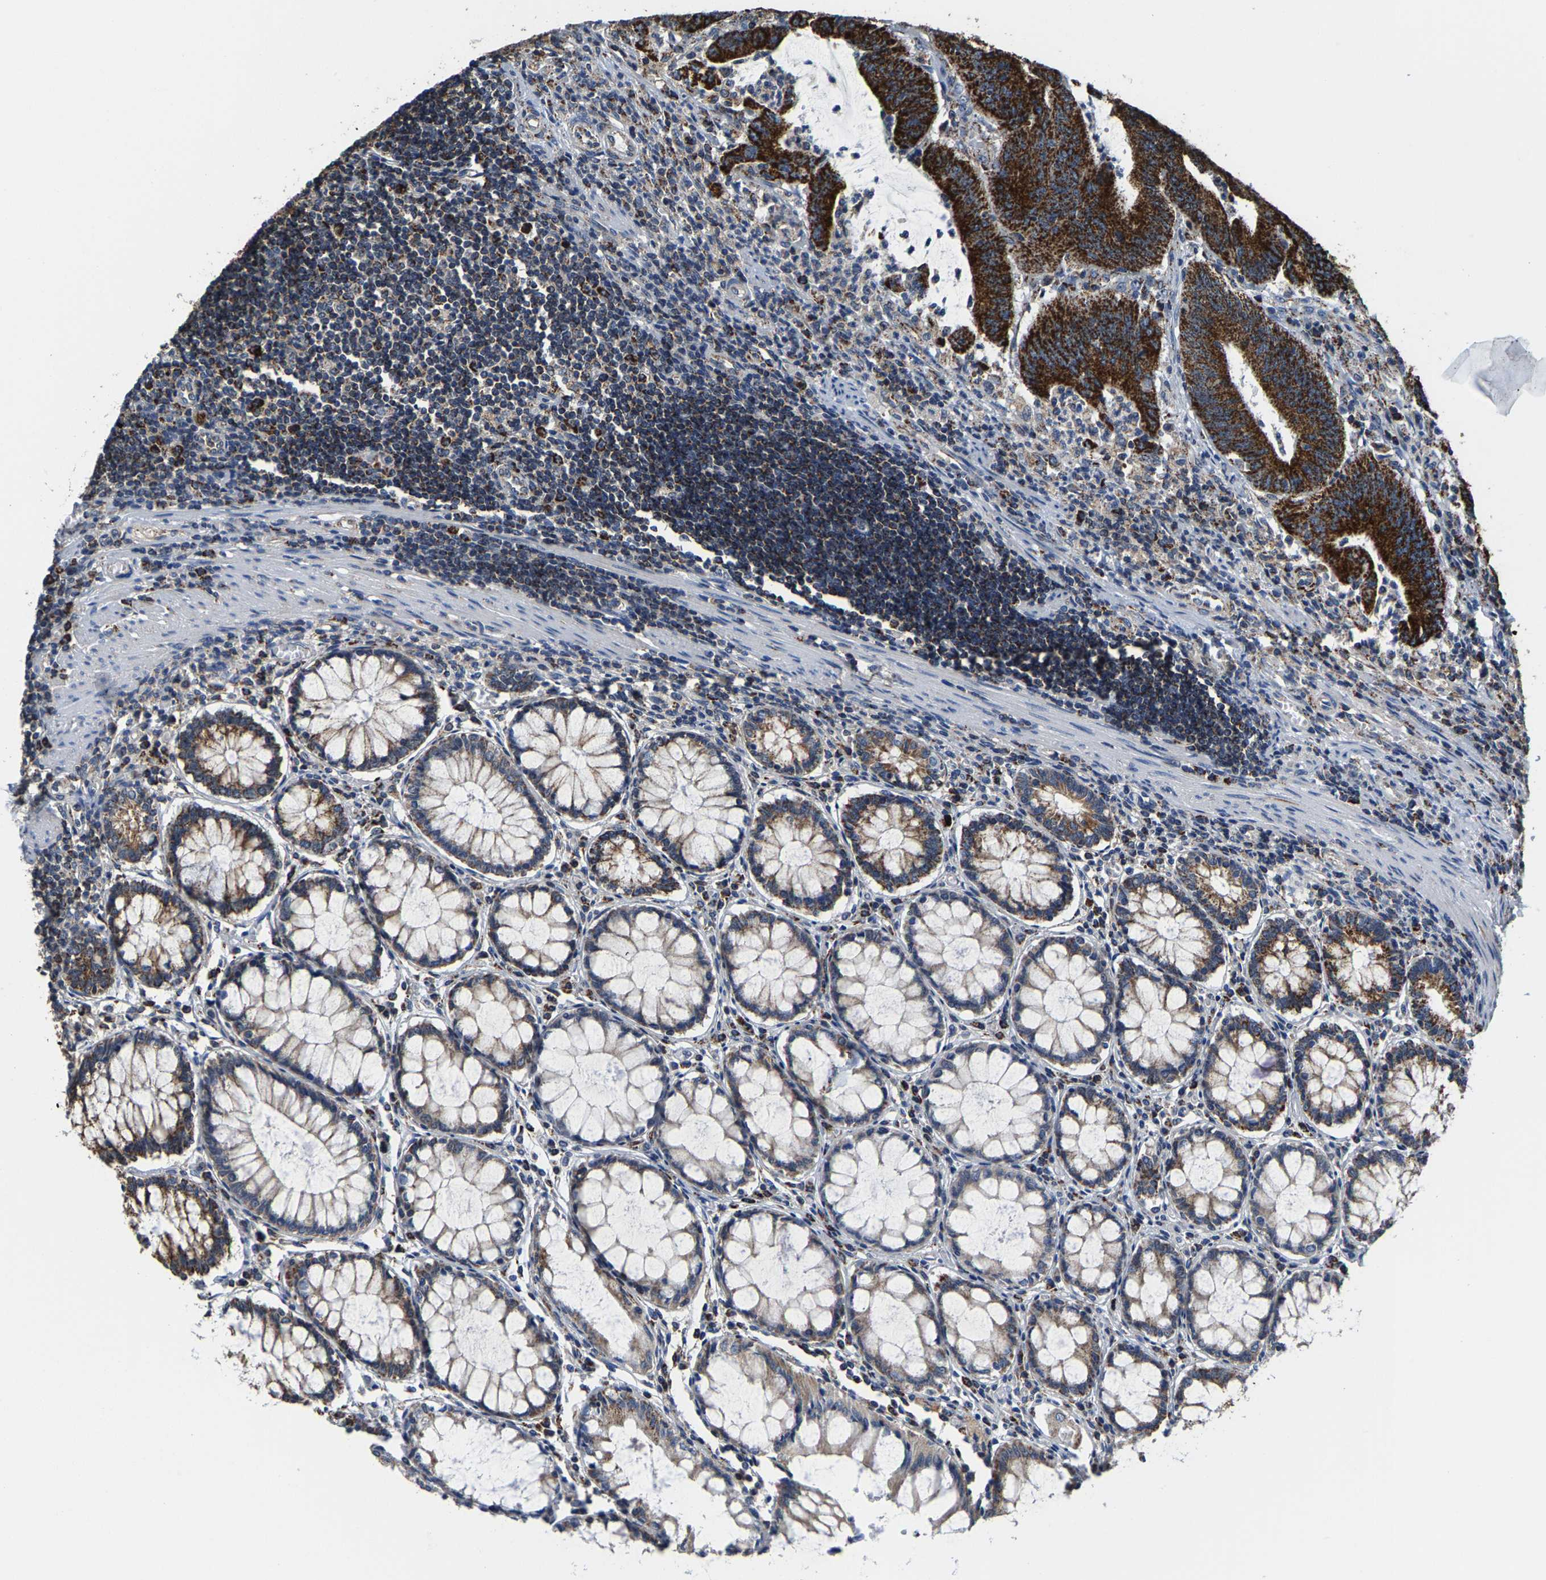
{"staining": {"intensity": "strong", "quantity": ">75%", "location": "cytoplasmic/membranous"}, "tissue": "colorectal cancer", "cell_type": "Tumor cells", "image_type": "cancer", "snomed": [{"axis": "morphology", "description": "Normal tissue, NOS"}, {"axis": "morphology", "description": "Adenocarcinoma, NOS"}, {"axis": "topography", "description": "Rectum"}], "caption": "Colorectal adenocarcinoma was stained to show a protein in brown. There is high levels of strong cytoplasmic/membranous positivity in approximately >75% of tumor cells.", "gene": "SHMT2", "patient": {"sex": "female", "age": 66}}